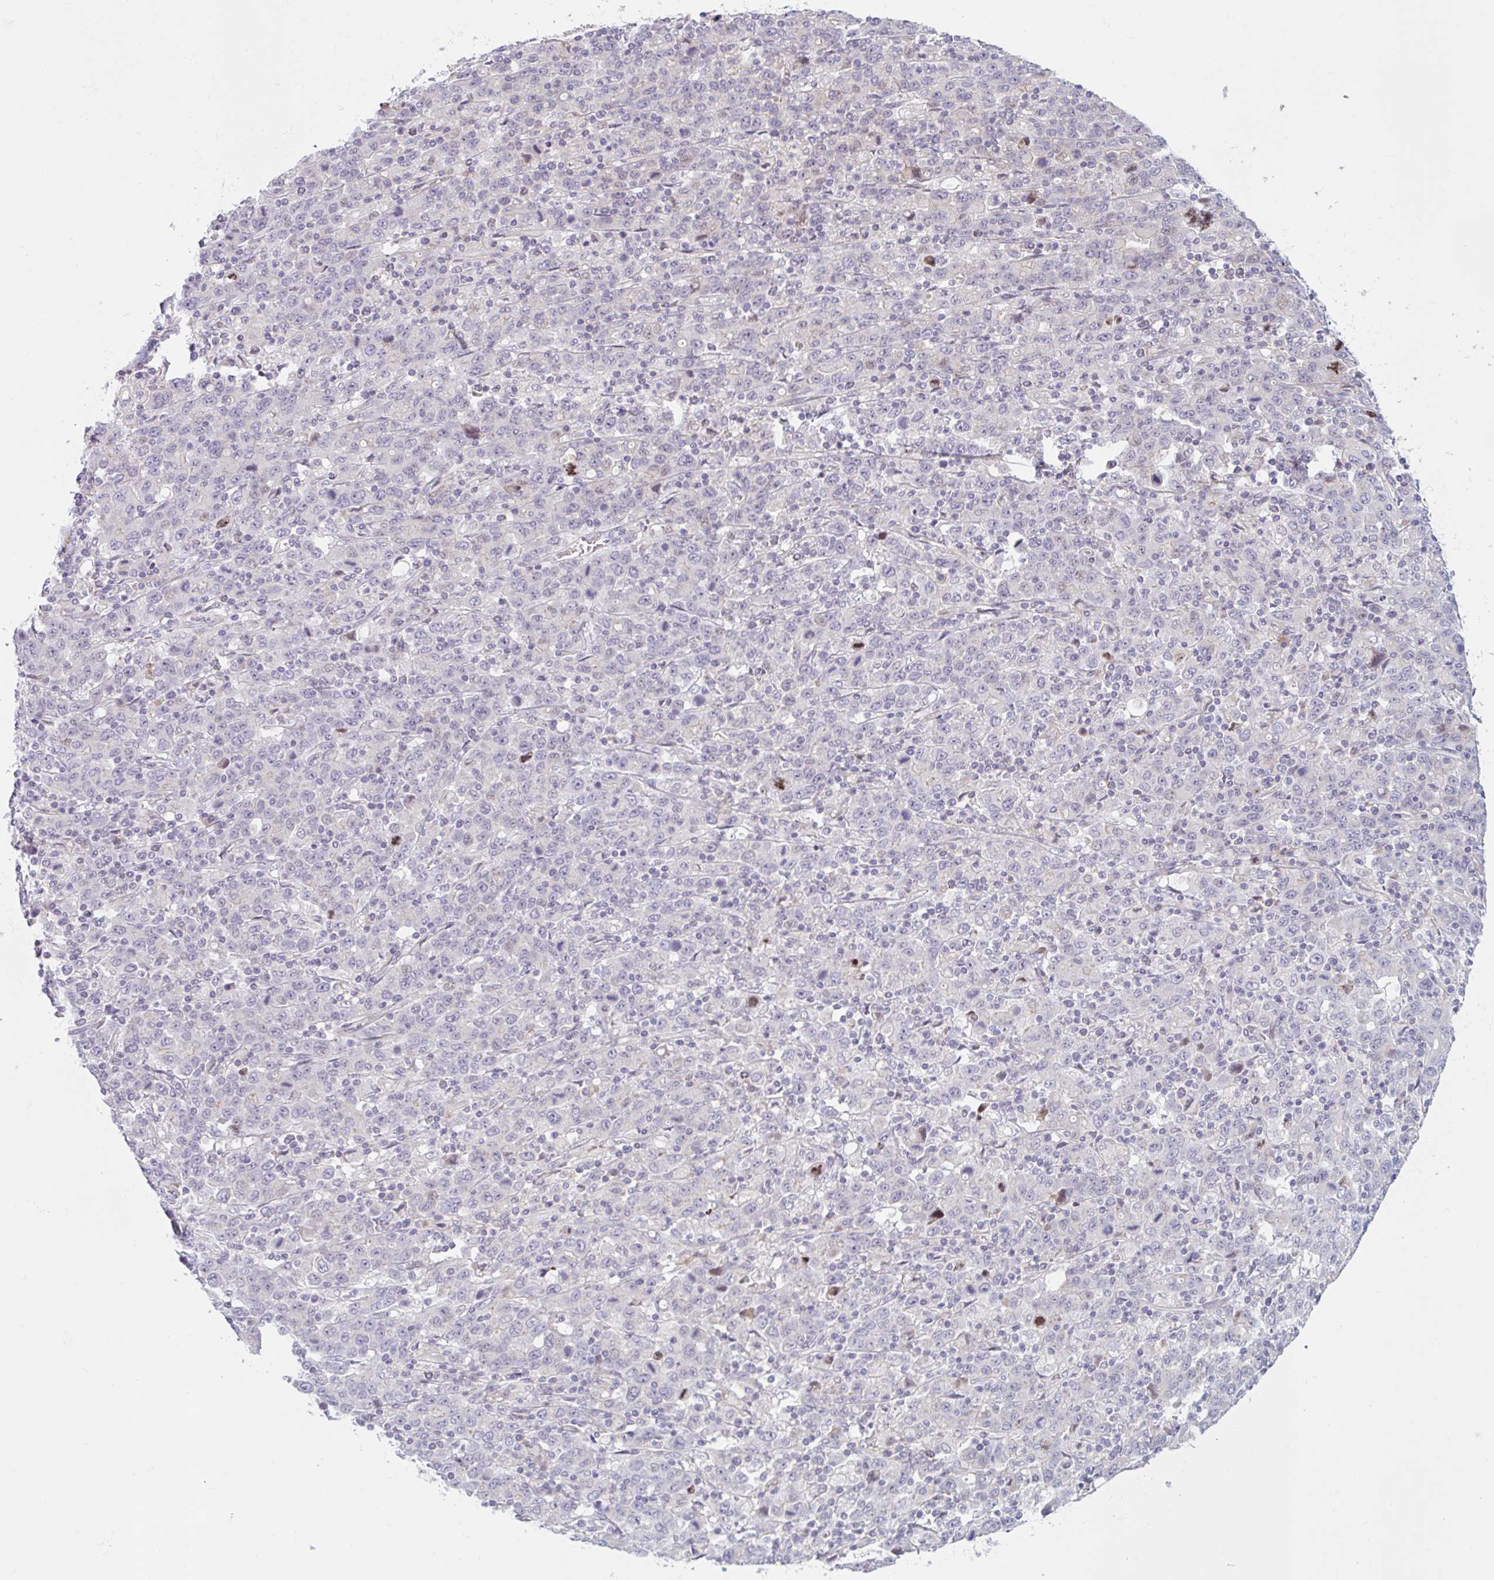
{"staining": {"intensity": "negative", "quantity": "none", "location": "none"}, "tissue": "stomach cancer", "cell_type": "Tumor cells", "image_type": "cancer", "snomed": [{"axis": "morphology", "description": "Adenocarcinoma, NOS"}, {"axis": "topography", "description": "Stomach, upper"}], "caption": "This is a photomicrograph of immunohistochemistry (IHC) staining of stomach adenocarcinoma, which shows no staining in tumor cells. Brightfield microscopy of immunohistochemistry stained with DAB (3,3'-diaminobenzidine) (brown) and hematoxylin (blue), captured at high magnification.", "gene": "MYH10", "patient": {"sex": "male", "age": 69}}